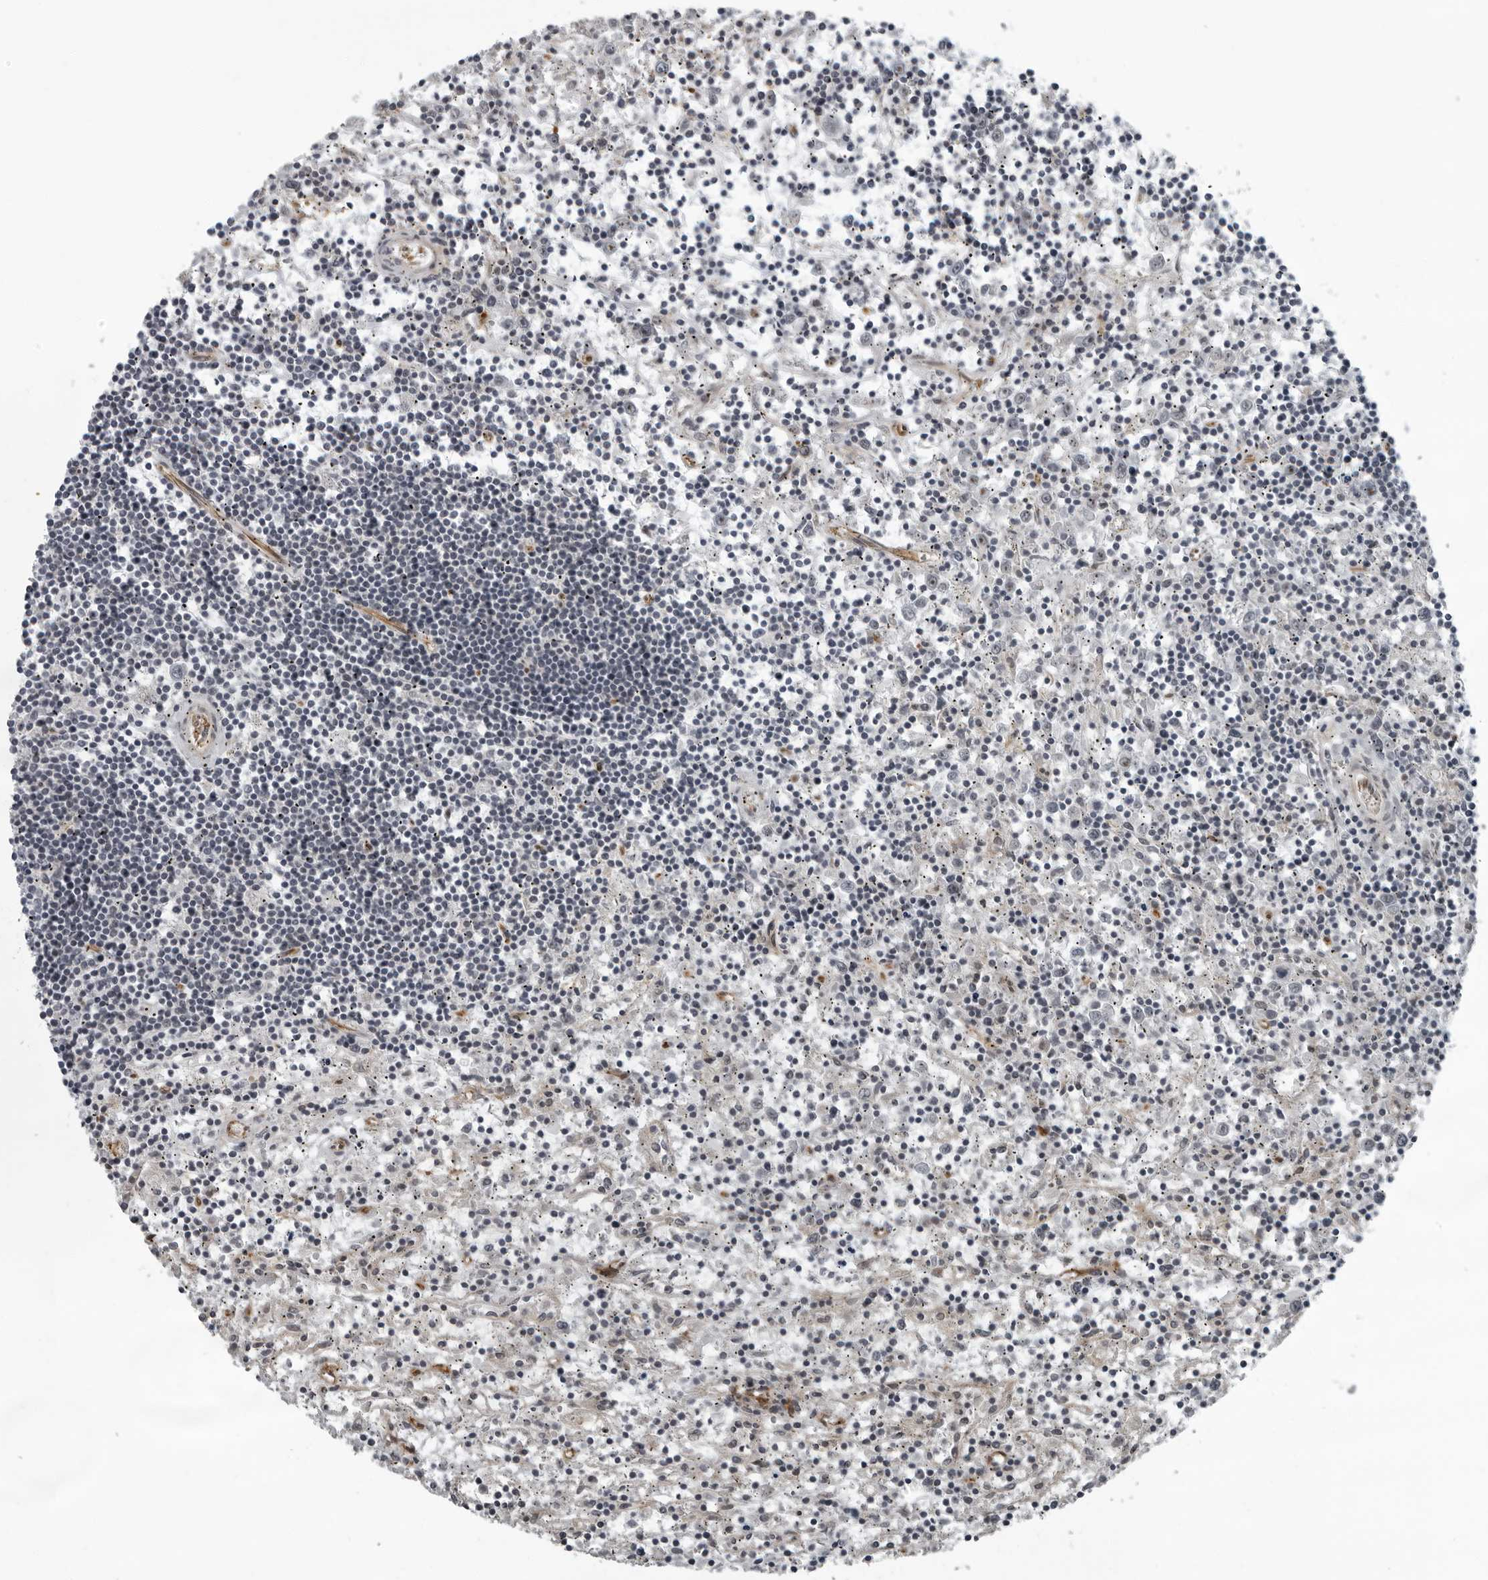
{"staining": {"intensity": "negative", "quantity": "none", "location": "none"}, "tissue": "lymphoma", "cell_type": "Tumor cells", "image_type": "cancer", "snomed": [{"axis": "morphology", "description": "Malignant lymphoma, non-Hodgkin's type, Low grade"}, {"axis": "topography", "description": "Spleen"}], "caption": "An immunohistochemistry (IHC) image of low-grade malignant lymphoma, non-Hodgkin's type is shown. There is no staining in tumor cells of low-grade malignant lymphoma, non-Hodgkin's type.", "gene": "FAM102B", "patient": {"sex": "male", "age": 76}}